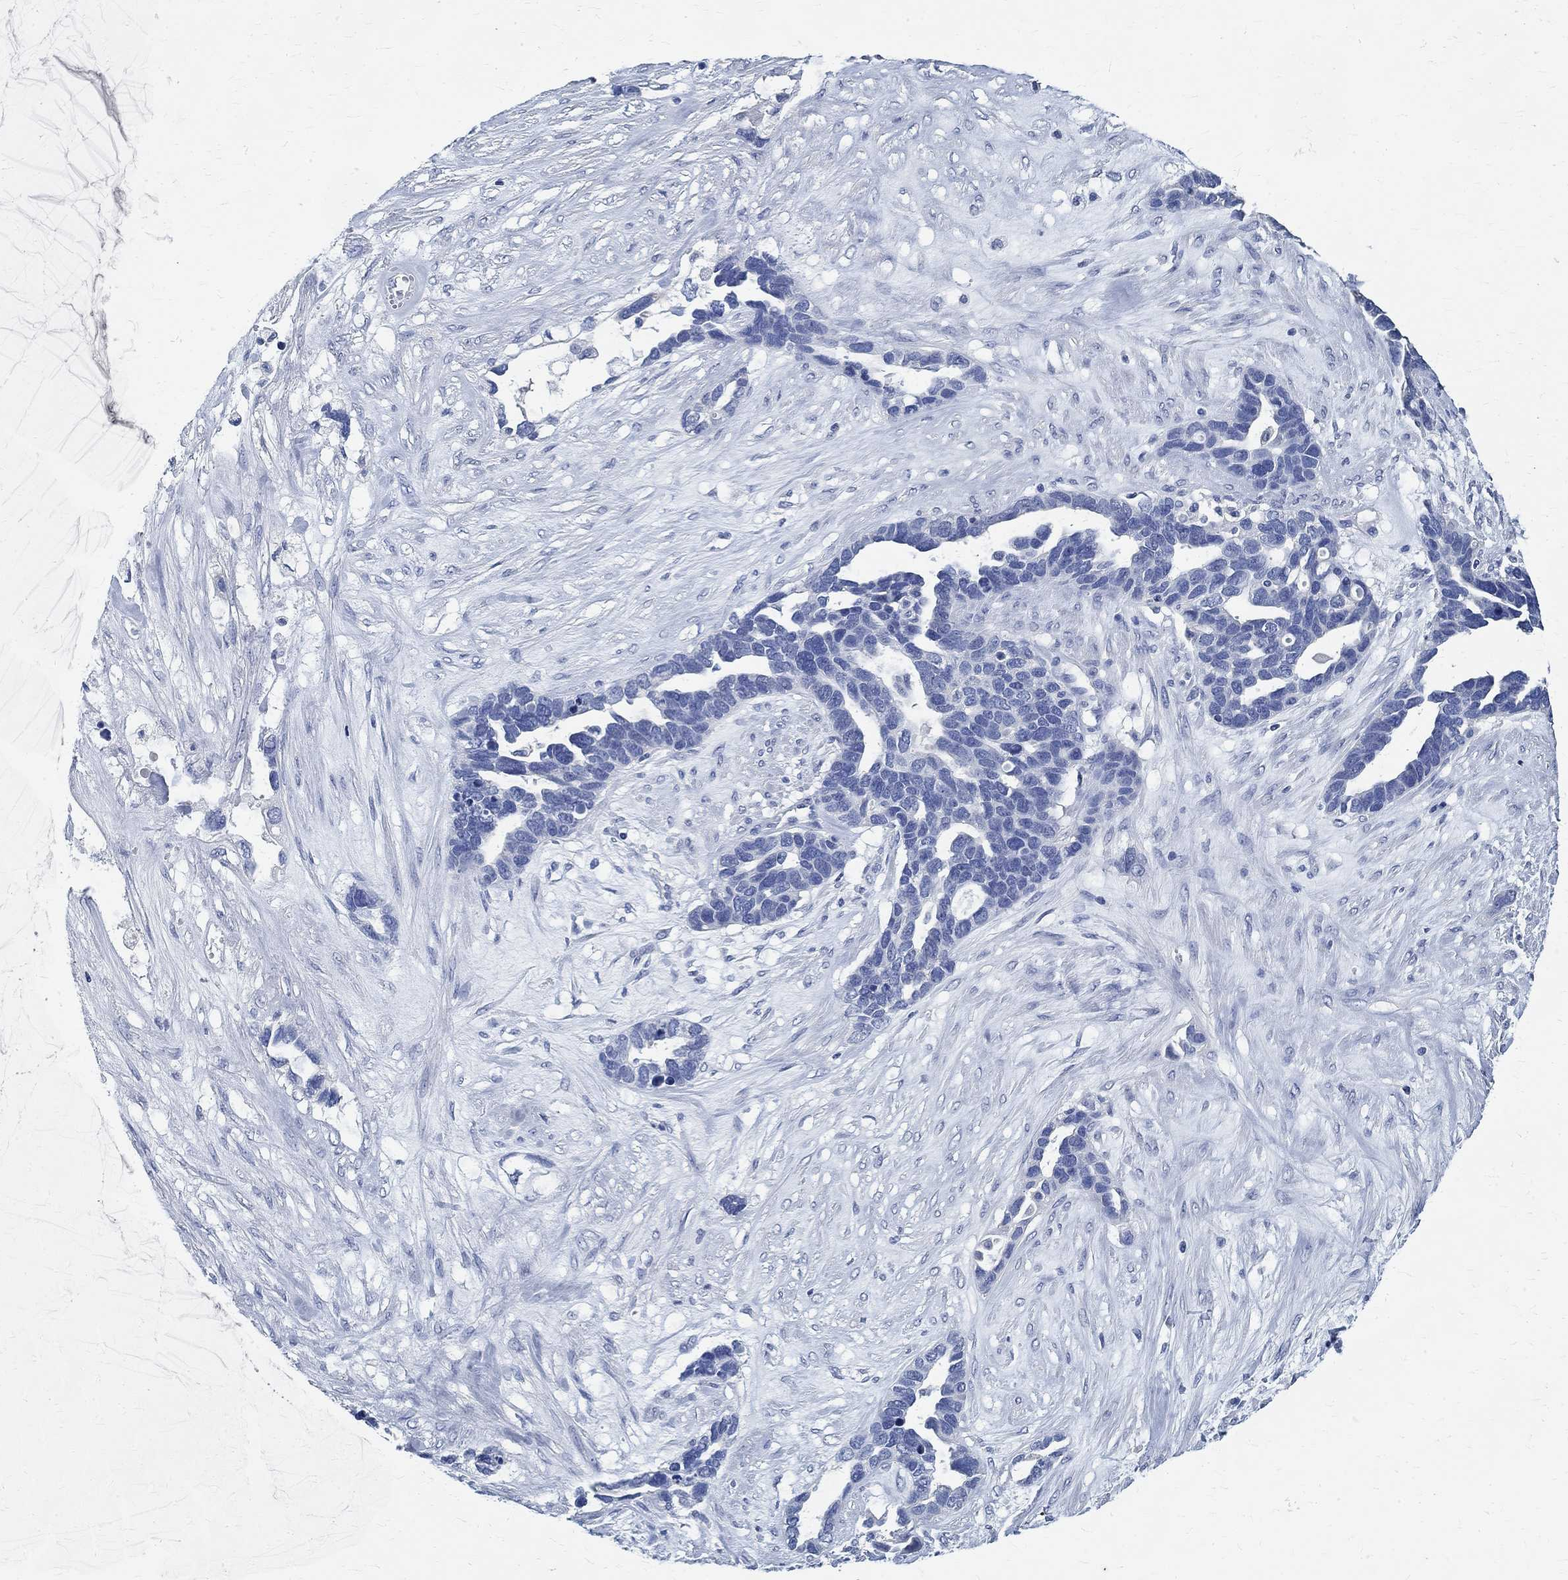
{"staining": {"intensity": "negative", "quantity": "none", "location": "none"}, "tissue": "ovarian cancer", "cell_type": "Tumor cells", "image_type": "cancer", "snomed": [{"axis": "morphology", "description": "Cystadenocarcinoma, serous, NOS"}, {"axis": "topography", "description": "Ovary"}], "caption": "IHC micrograph of human ovarian serous cystadenocarcinoma stained for a protein (brown), which demonstrates no positivity in tumor cells.", "gene": "PRX", "patient": {"sex": "female", "age": 54}}